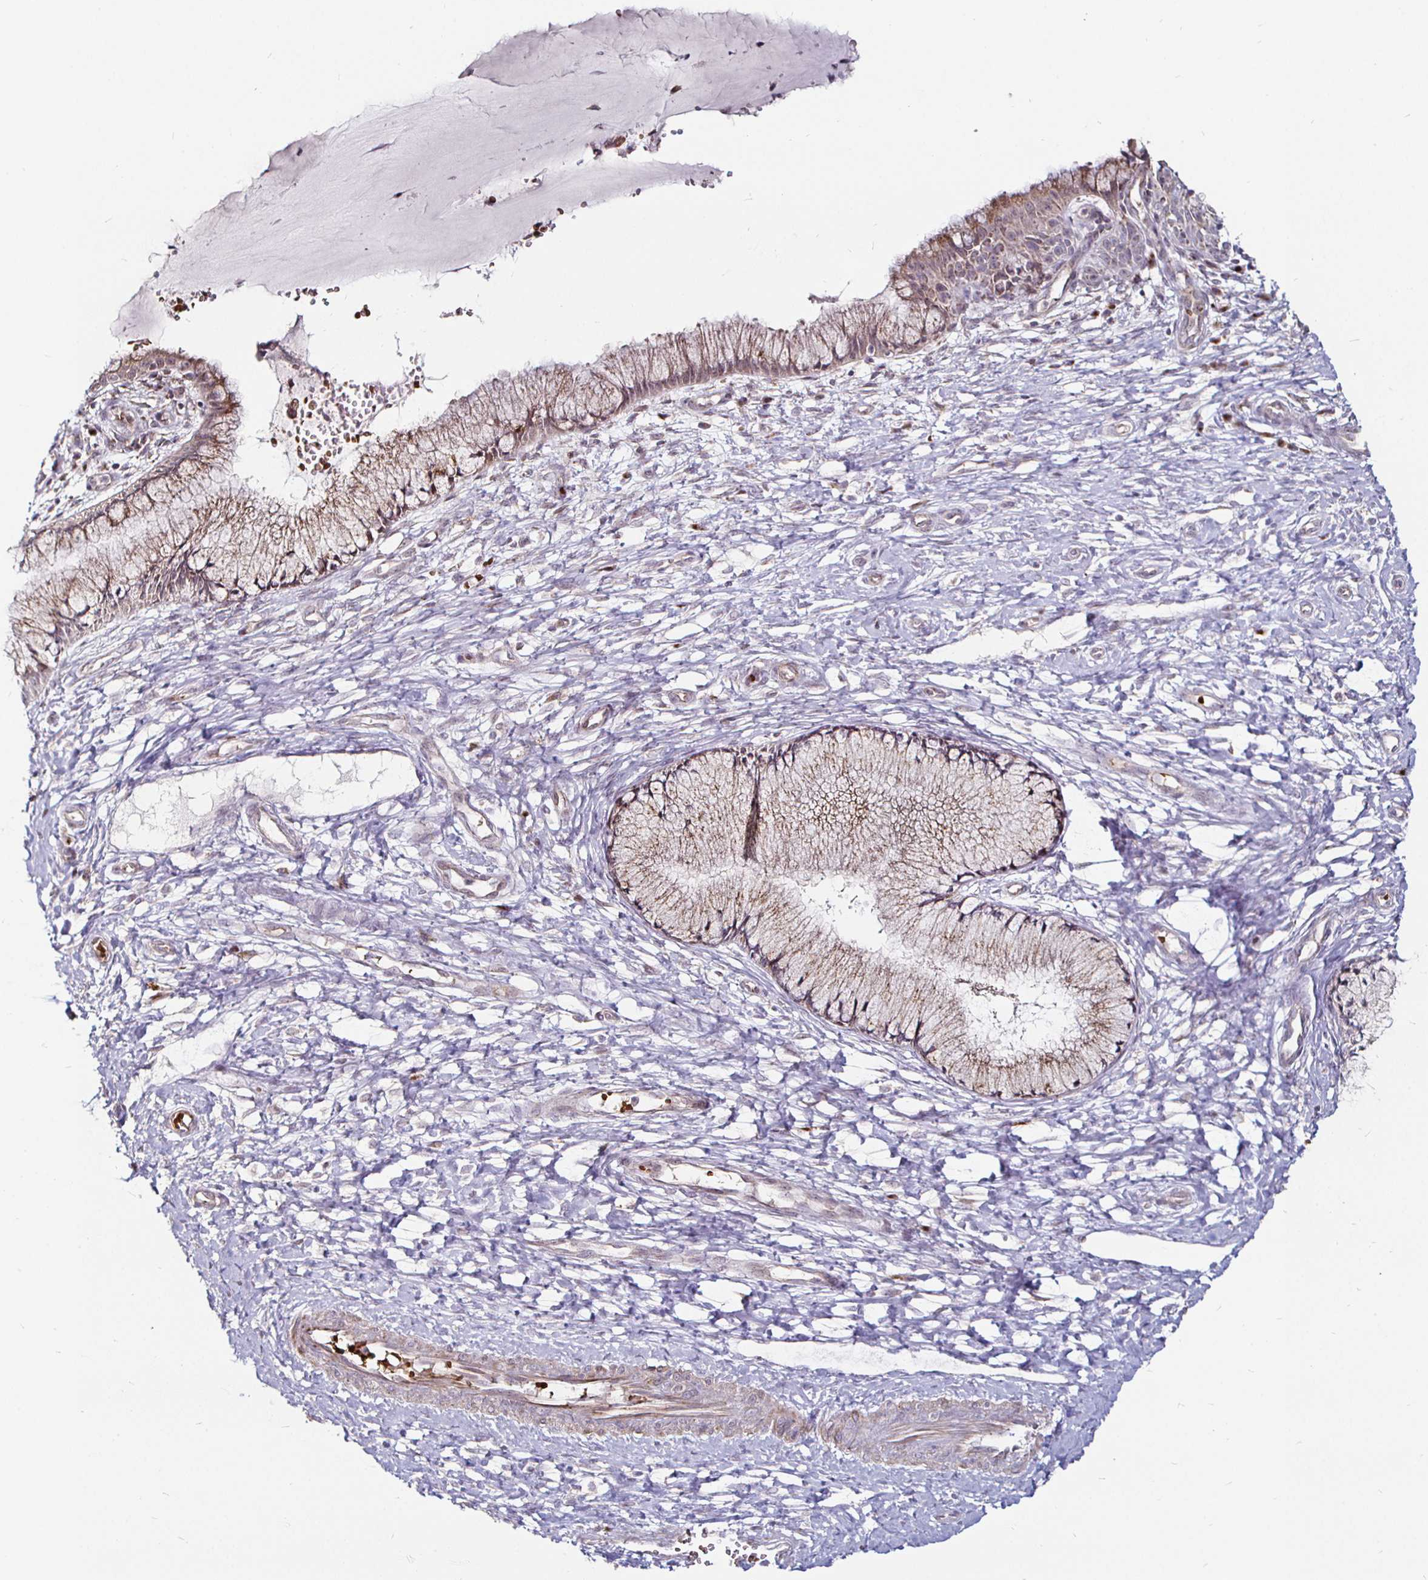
{"staining": {"intensity": "moderate", "quantity": ">75%", "location": "cytoplasmic/membranous"}, "tissue": "cervix", "cell_type": "Glandular cells", "image_type": "normal", "snomed": [{"axis": "morphology", "description": "Normal tissue, NOS"}, {"axis": "topography", "description": "Cervix"}], "caption": "Glandular cells display medium levels of moderate cytoplasmic/membranous expression in approximately >75% of cells in normal cervix. (DAB (3,3'-diaminobenzidine) = brown stain, brightfield microscopy at high magnification).", "gene": "ATG3", "patient": {"sex": "female", "age": 37}}